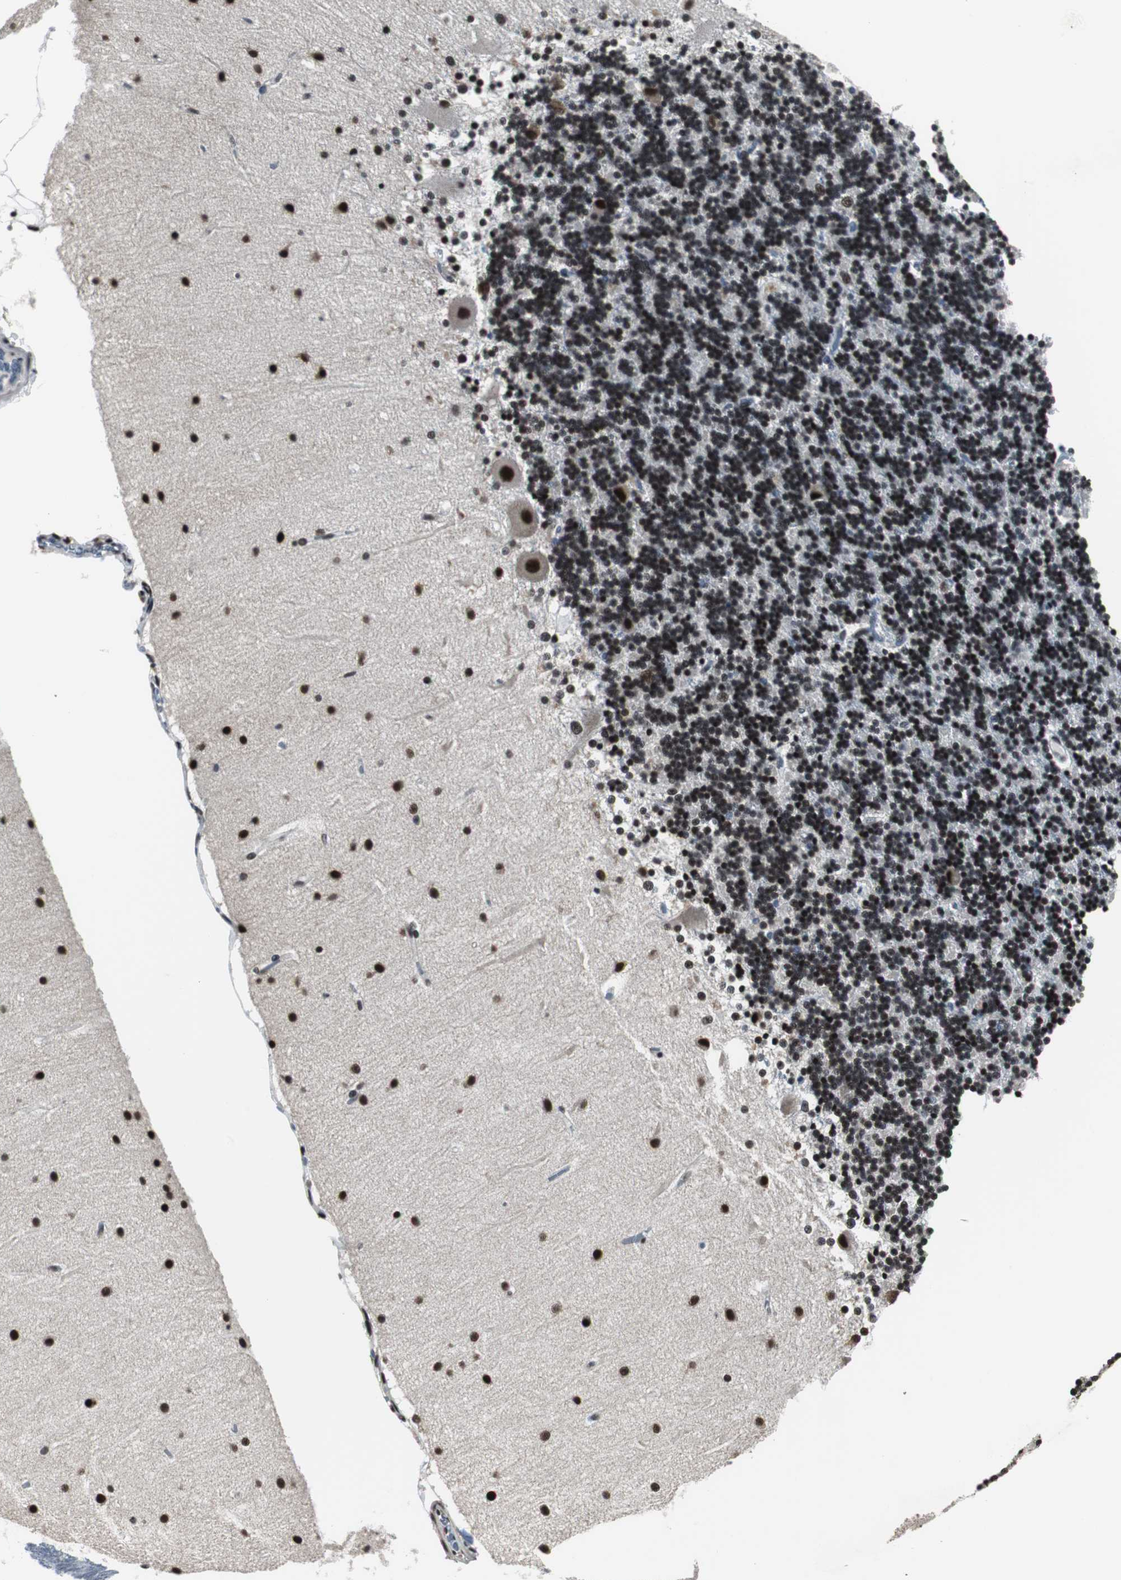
{"staining": {"intensity": "strong", "quantity": ">75%", "location": "nuclear"}, "tissue": "cerebellum", "cell_type": "Cells in granular layer", "image_type": "normal", "snomed": [{"axis": "morphology", "description": "Normal tissue, NOS"}, {"axis": "topography", "description": "Cerebellum"}], "caption": "The histopathology image reveals immunohistochemical staining of benign cerebellum. There is strong nuclear expression is identified in approximately >75% of cells in granular layer.", "gene": "CDK9", "patient": {"sex": "female", "age": 54}}